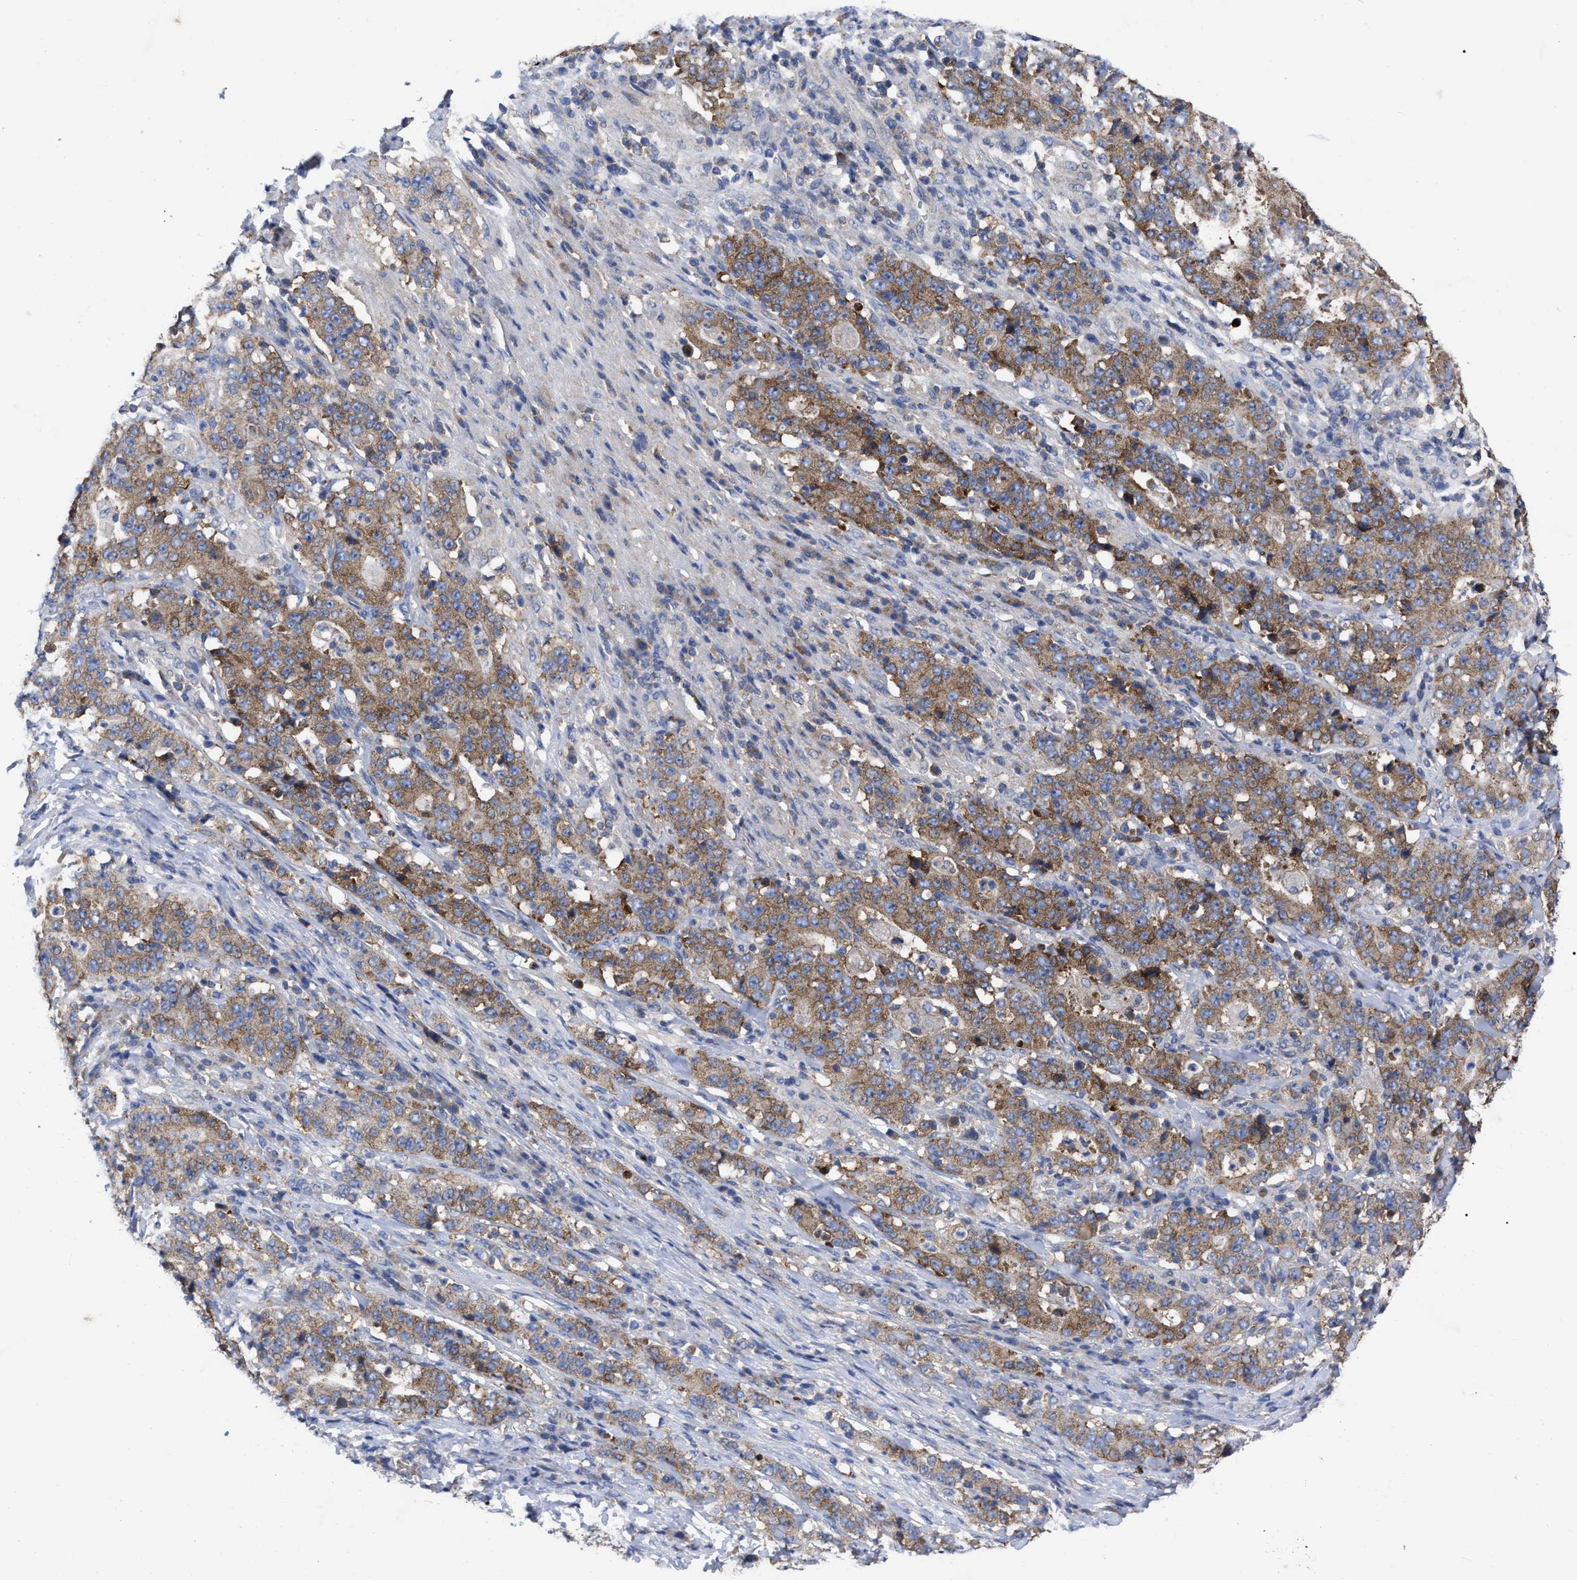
{"staining": {"intensity": "moderate", "quantity": ">75%", "location": "cytoplasmic/membranous"}, "tissue": "stomach cancer", "cell_type": "Tumor cells", "image_type": "cancer", "snomed": [{"axis": "morphology", "description": "Normal tissue, NOS"}, {"axis": "morphology", "description": "Adenocarcinoma, NOS"}, {"axis": "topography", "description": "Stomach, upper"}, {"axis": "topography", "description": "Stomach"}], "caption": "A brown stain labels moderate cytoplasmic/membranous positivity of a protein in human stomach adenocarcinoma tumor cells.", "gene": "TCP1", "patient": {"sex": "male", "age": 59}}